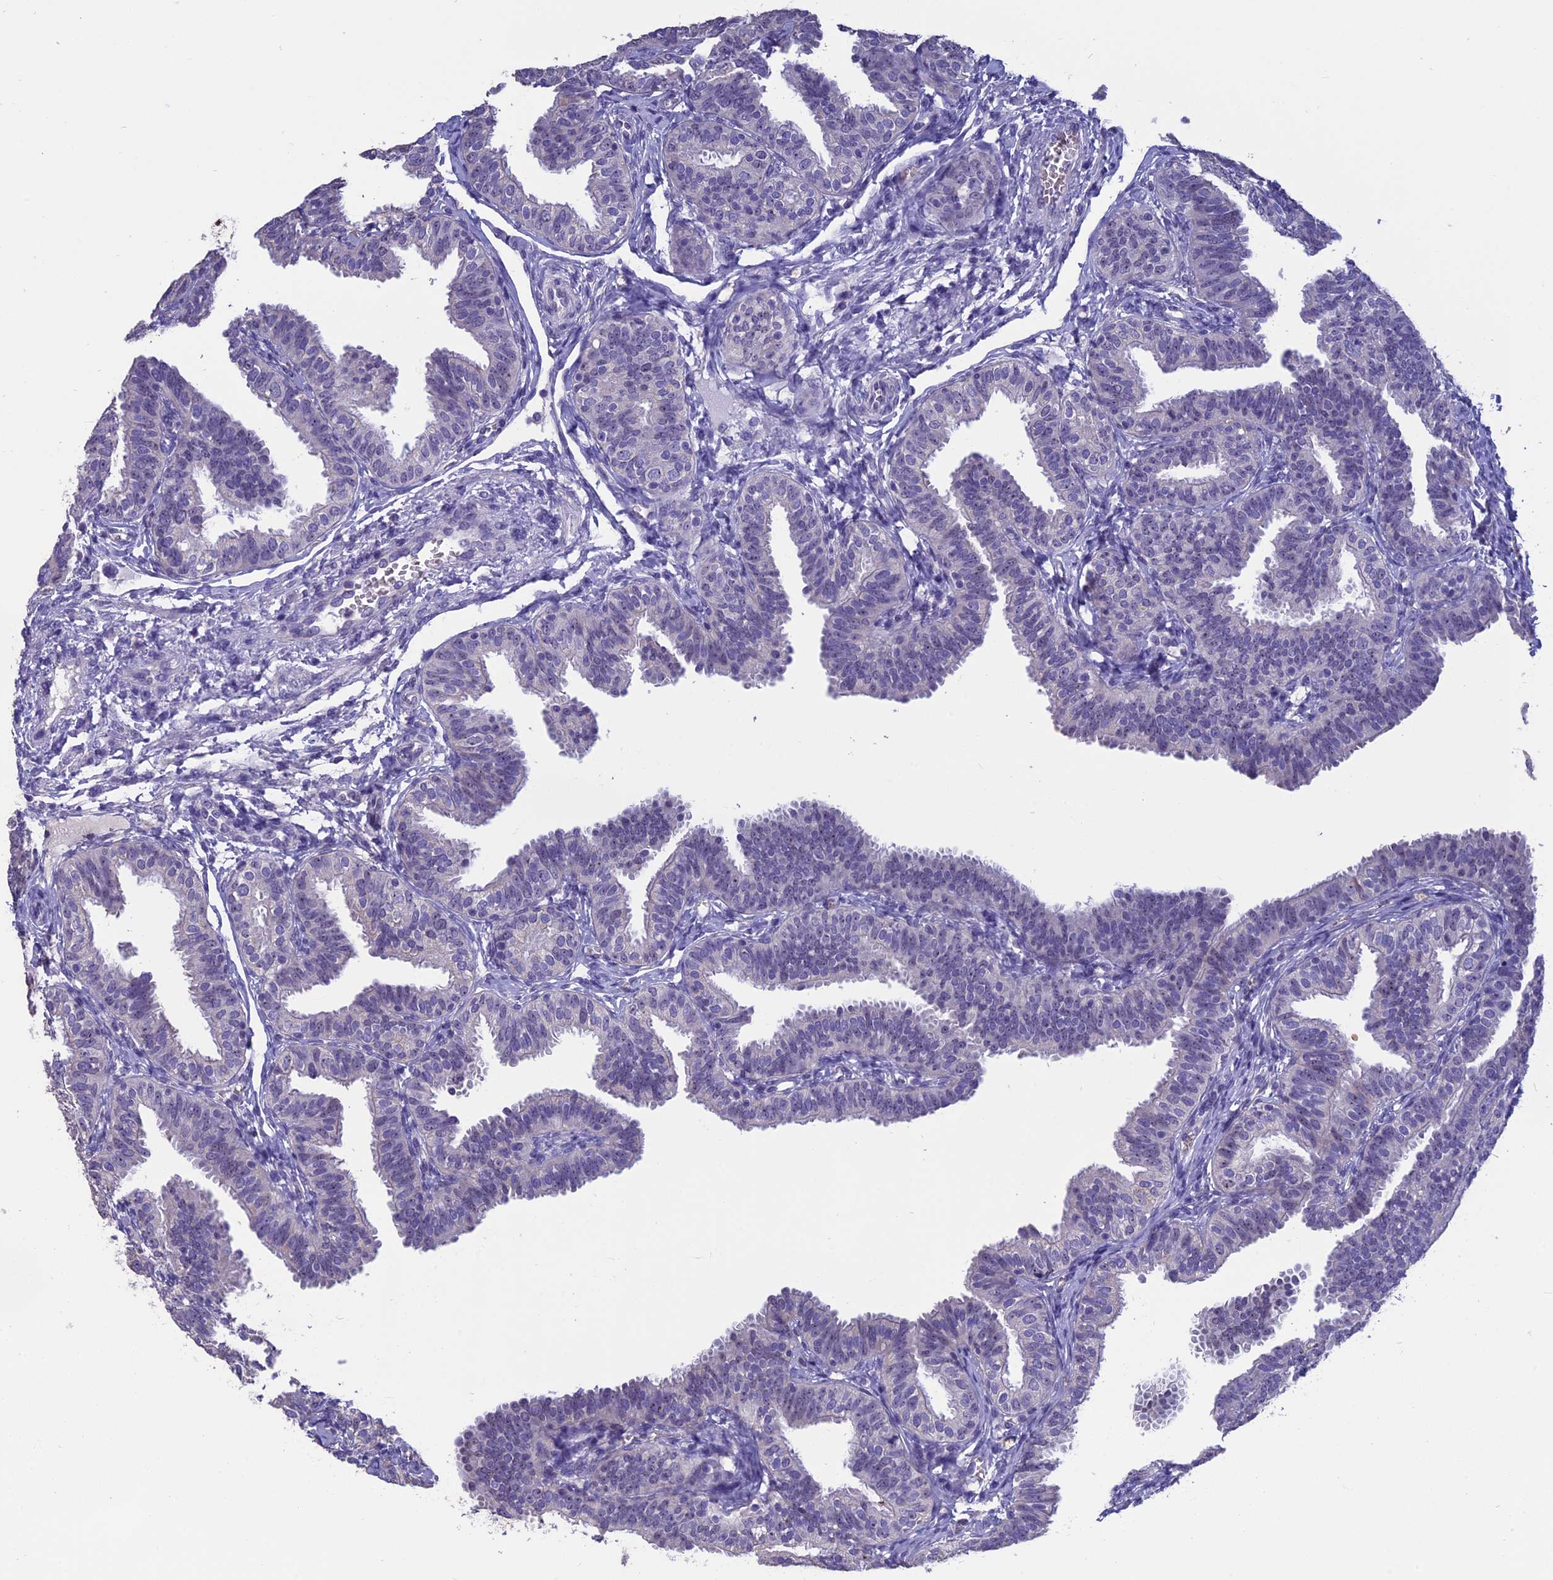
{"staining": {"intensity": "weak", "quantity": "<25%", "location": "nuclear"}, "tissue": "fallopian tube", "cell_type": "Glandular cells", "image_type": "normal", "snomed": [{"axis": "morphology", "description": "Normal tissue, NOS"}, {"axis": "topography", "description": "Fallopian tube"}], "caption": "The photomicrograph reveals no significant staining in glandular cells of fallopian tube.", "gene": "KNOP1", "patient": {"sex": "female", "age": 35}}